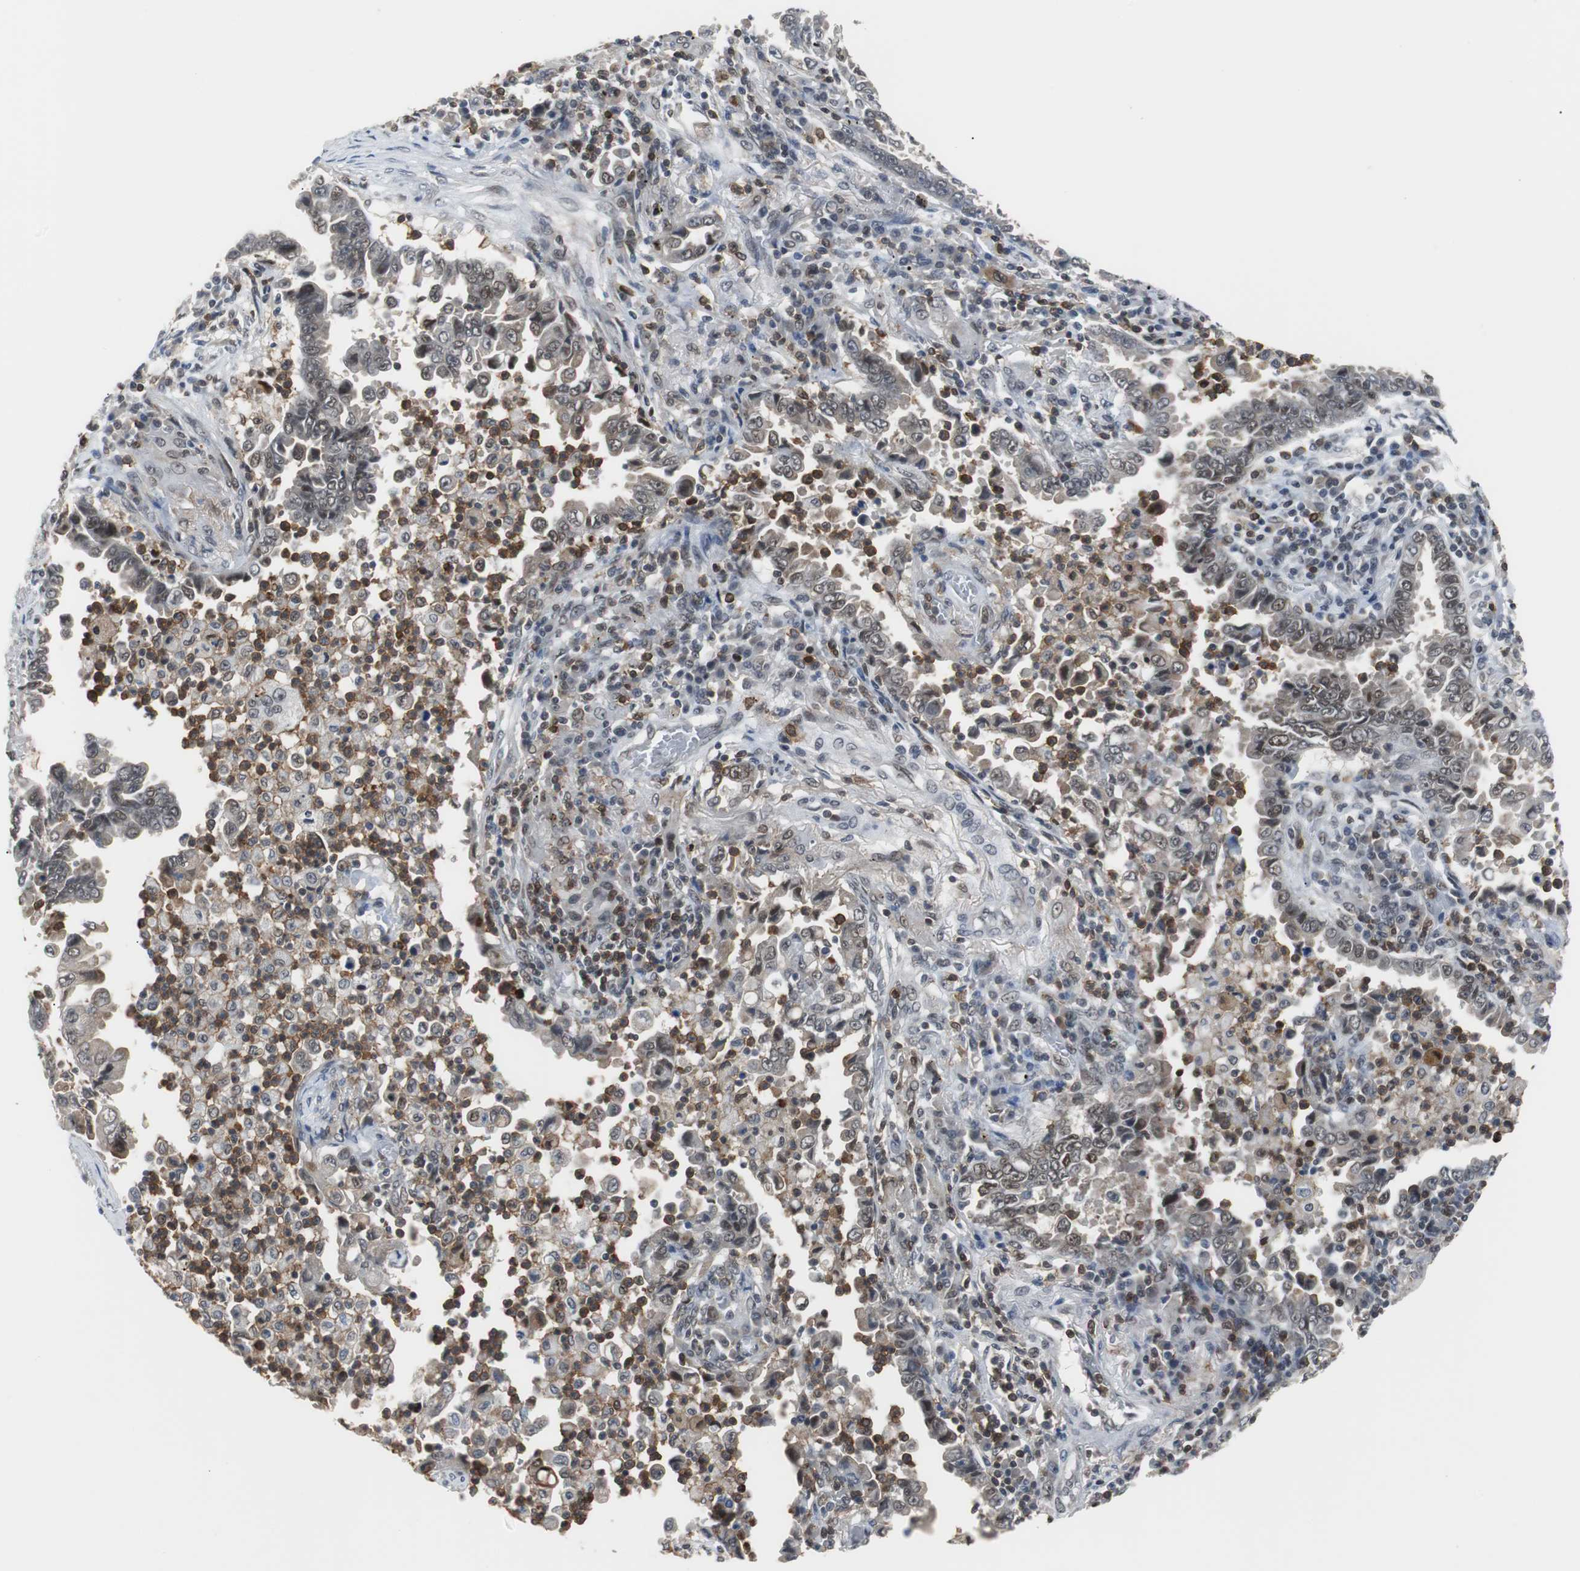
{"staining": {"intensity": "weak", "quantity": "25%-75%", "location": "cytoplasmic/membranous,nuclear"}, "tissue": "lung cancer", "cell_type": "Tumor cells", "image_type": "cancer", "snomed": [{"axis": "morphology", "description": "Normal tissue, NOS"}, {"axis": "morphology", "description": "Inflammation, NOS"}, {"axis": "morphology", "description": "Adenocarcinoma, NOS"}, {"axis": "topography", "description": "Lung"}], "caption": "Immunohistochemical staining of human lung cancer (adenocarcinoma) reveals low levels of weak cytoplasmic/membranous and nuclear protein positivity in about 25%-75% of tumor cells.", "gene": "SIRT1", "patient": {"sex": "female", "age": 64}}